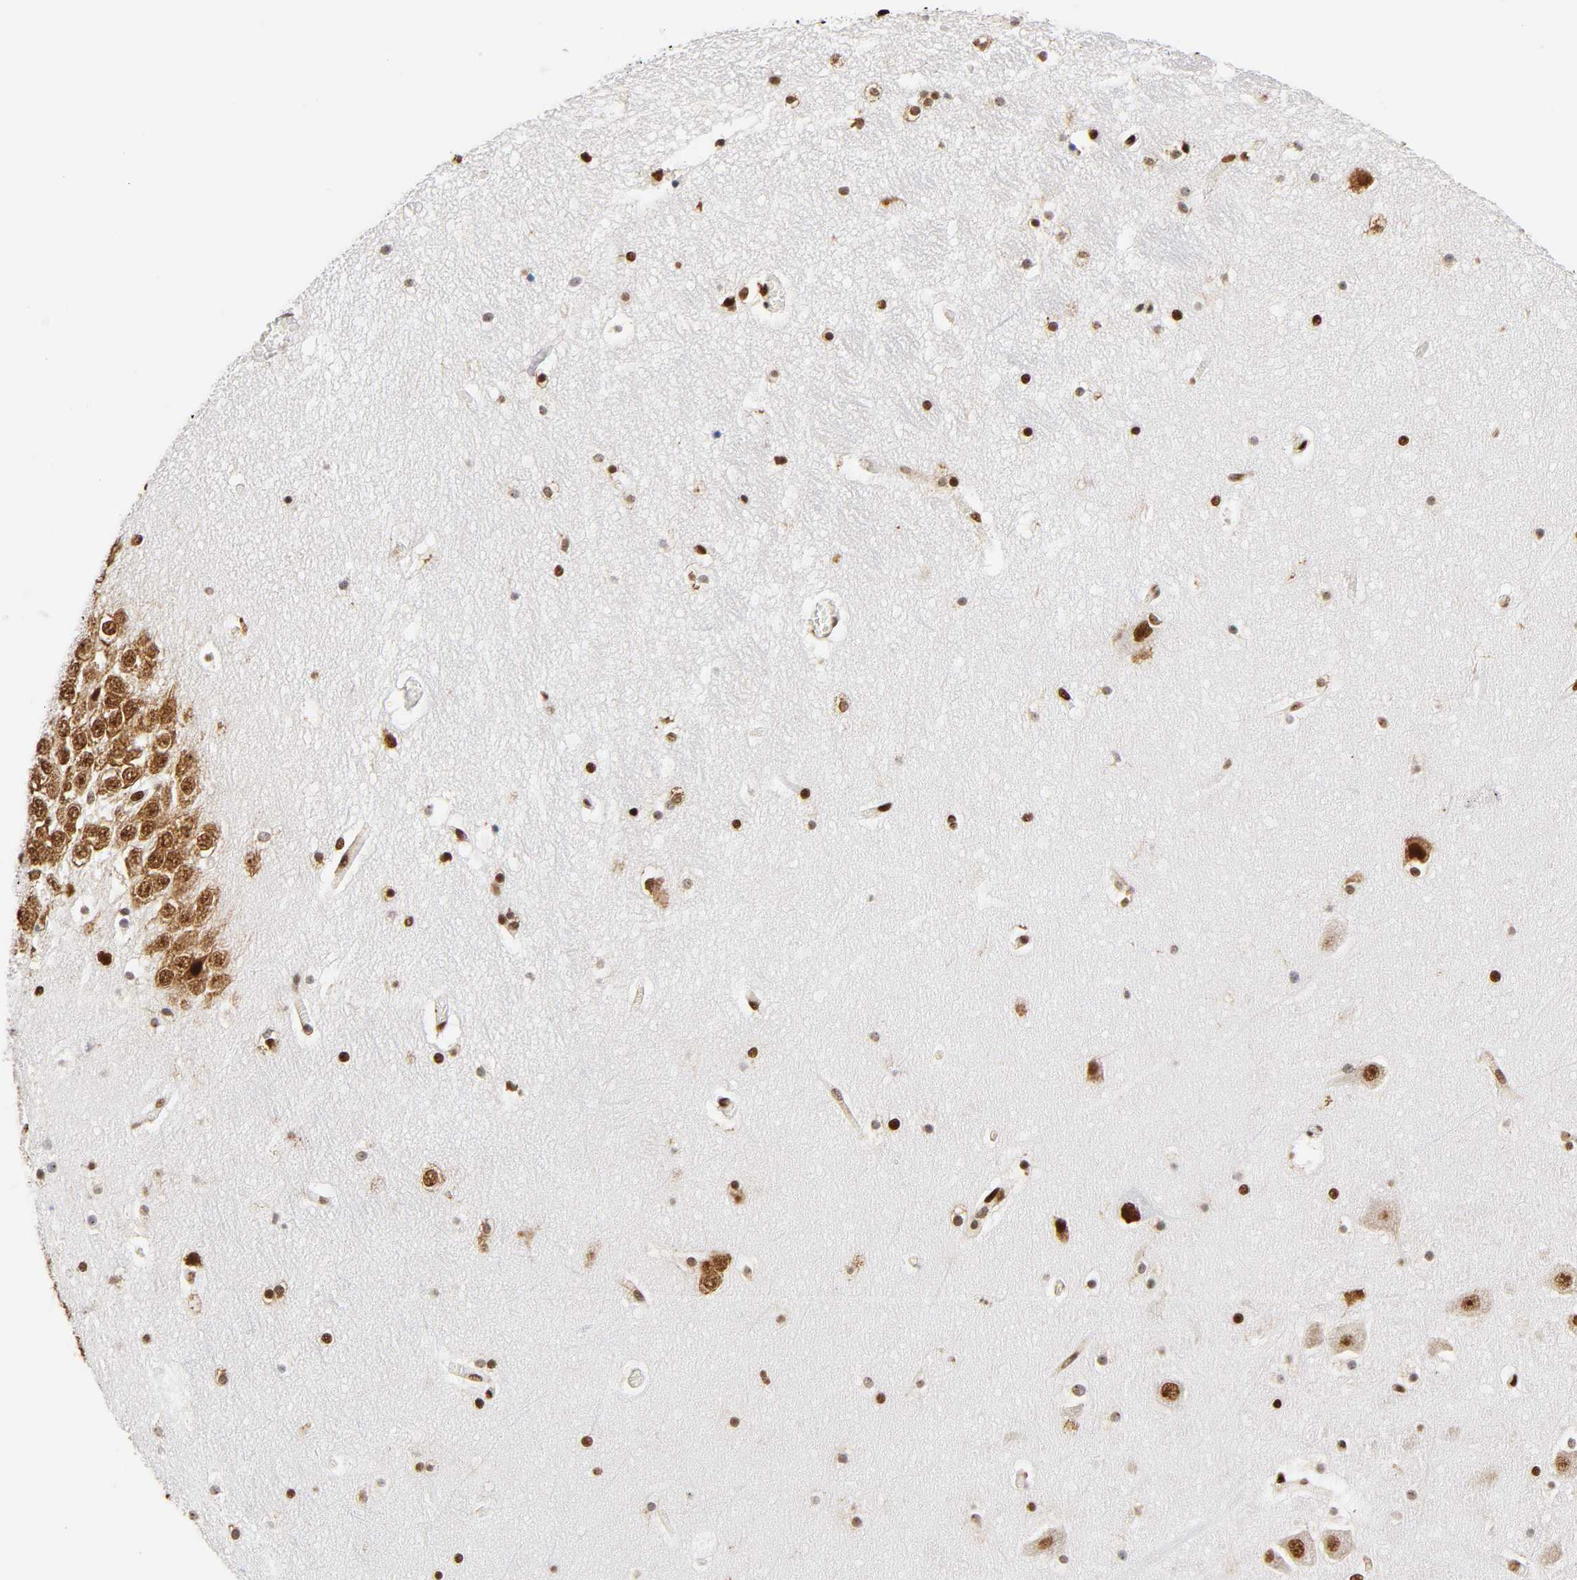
{"staining": {"intensity": "strong", "quantity": ">75%", "location": "nuclear"}, "tissue": "hippocampus", "cell_type": "Glial cells", "image_type": "normal", "snomed": [{"axis": "morphology", "description": "Normal tissue, NOS"}, {"axis": "topography", "description": "Hippocampus"}], "caption": "Normal hippocampus reveals strong nuclear staining in about >75% of glial cells.", "gene": "XRCC6", "patient": {"sex": "male", "age": 45}}